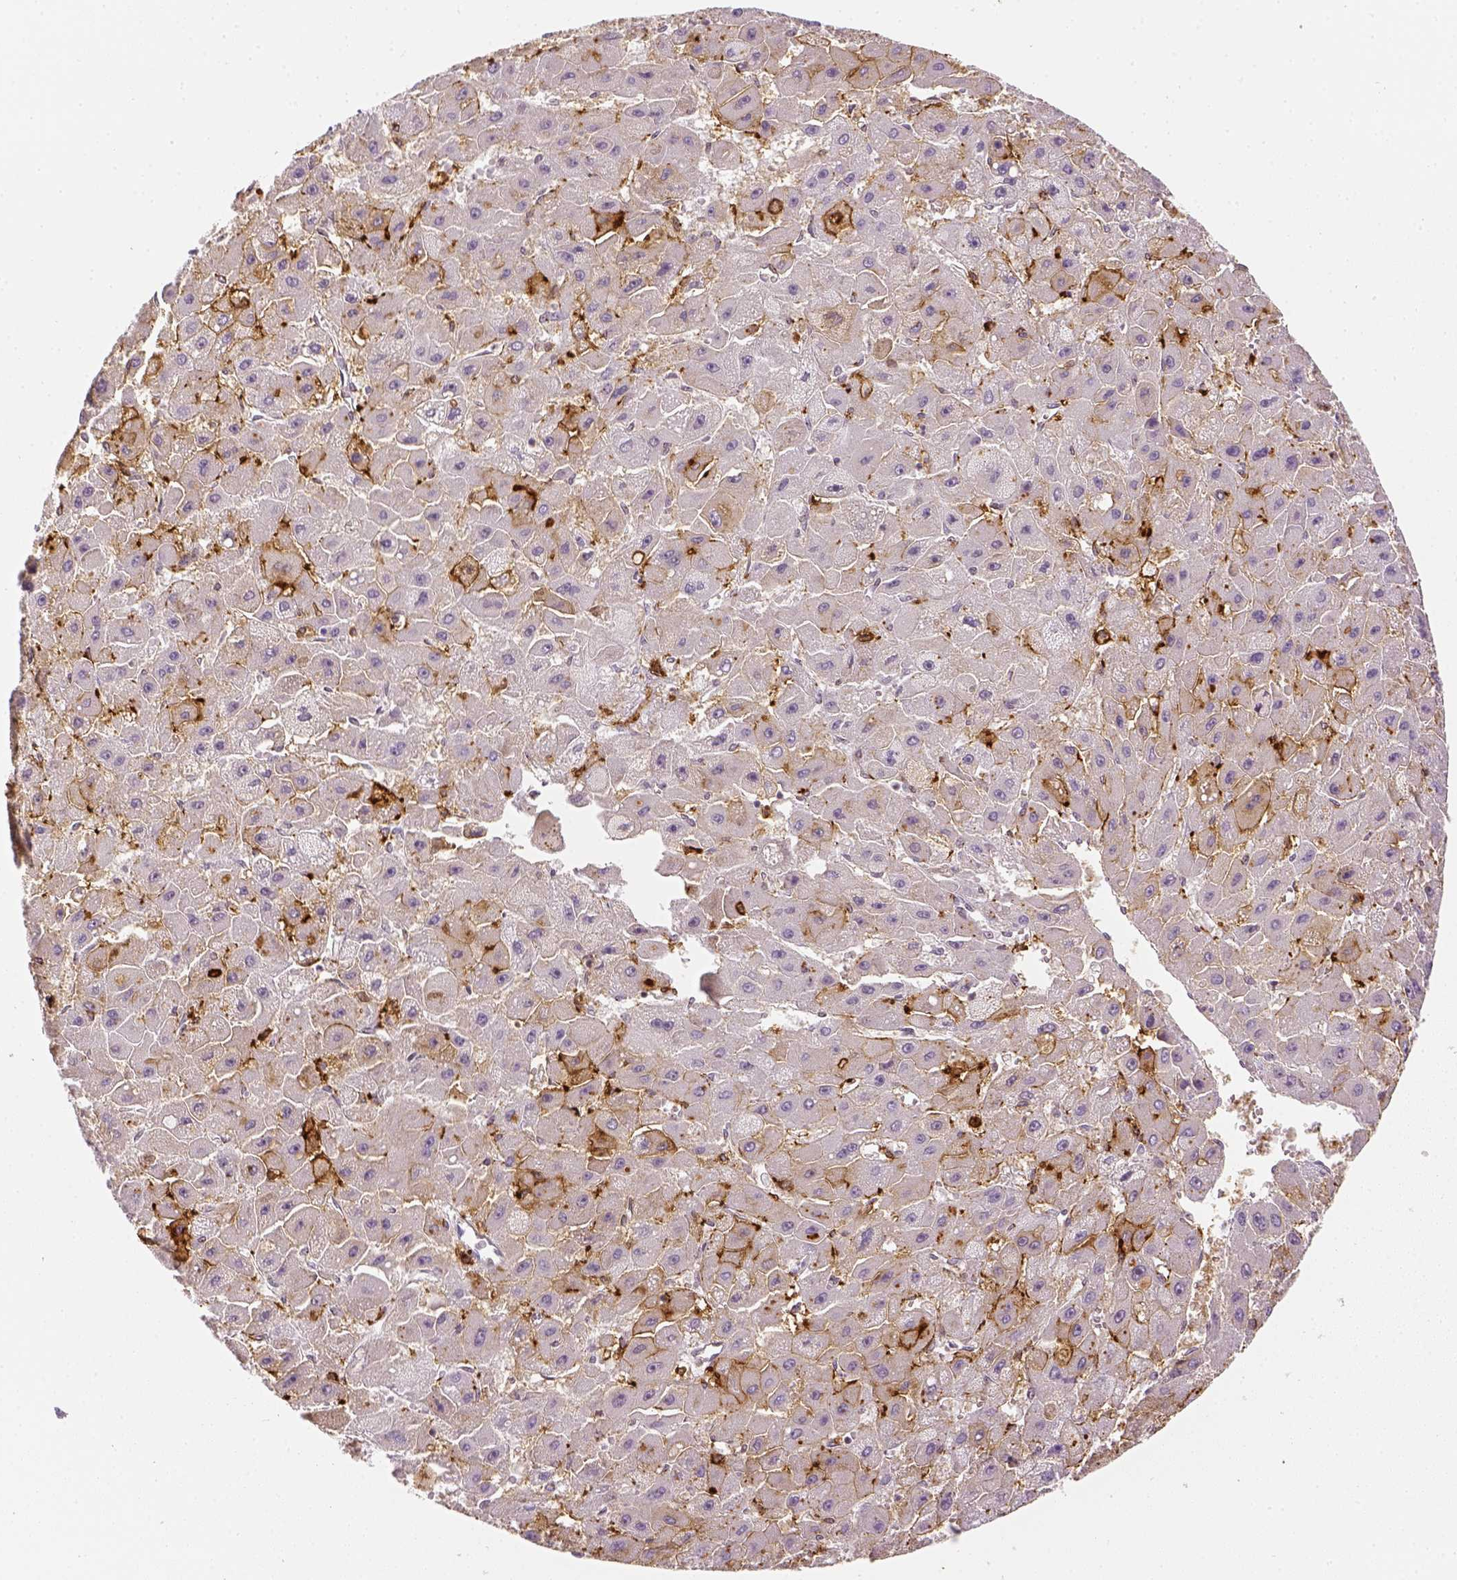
{"staining": {"intensity": "negative", "quantity": "none", "location": "none"}, "tissue": "liver cancer", "cell_type": "Tumor cells", "image_type": "cancer", "snomed": [{"axis": "morphology", "description": "Carcinoma, Hepatocellular, NOS"}, {"axis": "topography", "description": "Liver"}], "caption": "Immunohistochemistry photomicrograph of neoplastic tissue: hepatocellular carcinoma (liver) stained with DAB (3,3'-diaminobenzidine) reveals no significant protein positivity in tumor cells.", "gene": "CD14", "patient": {"sex": "female", "age": 25}}